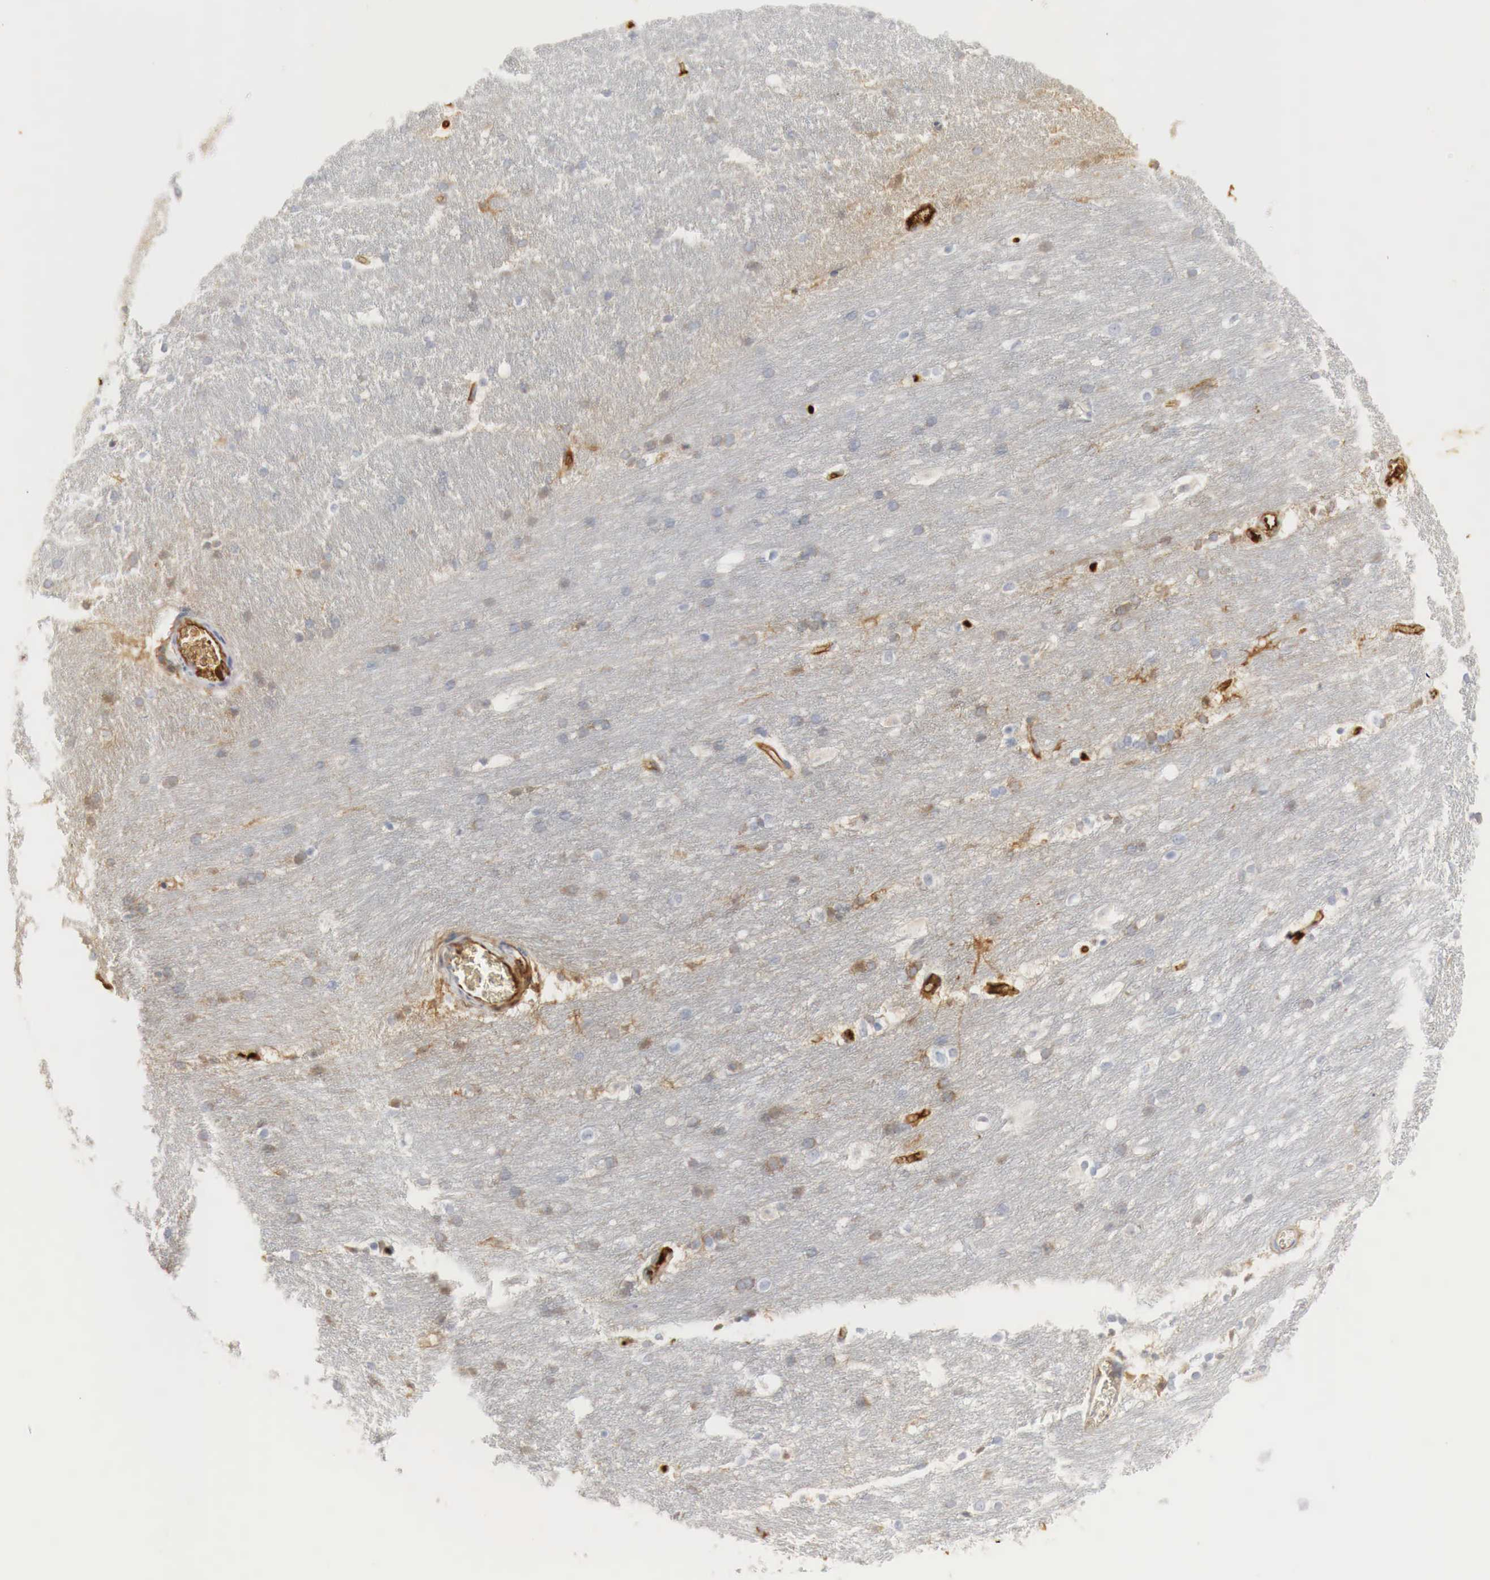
{"staining": {"intensity": "negative", "quantity": "none", "location": "none"}, "tissue": "caudate", "cell_type": "Glial cells", "image_type": "normal", "snomed": [{"axis": "morphology", "description": "Normal tissue, NOS"}, {"axis": "topography", "description": "Lateral ventricle wall"}], "caption": "Immunohistochemistry (IHC) micrograph of benign caudate: caudate stained with DAB displays no significant protein positivity in glial cells.", "gene": "IGLC3", "patient": {"sex": "female", "age": 19}}